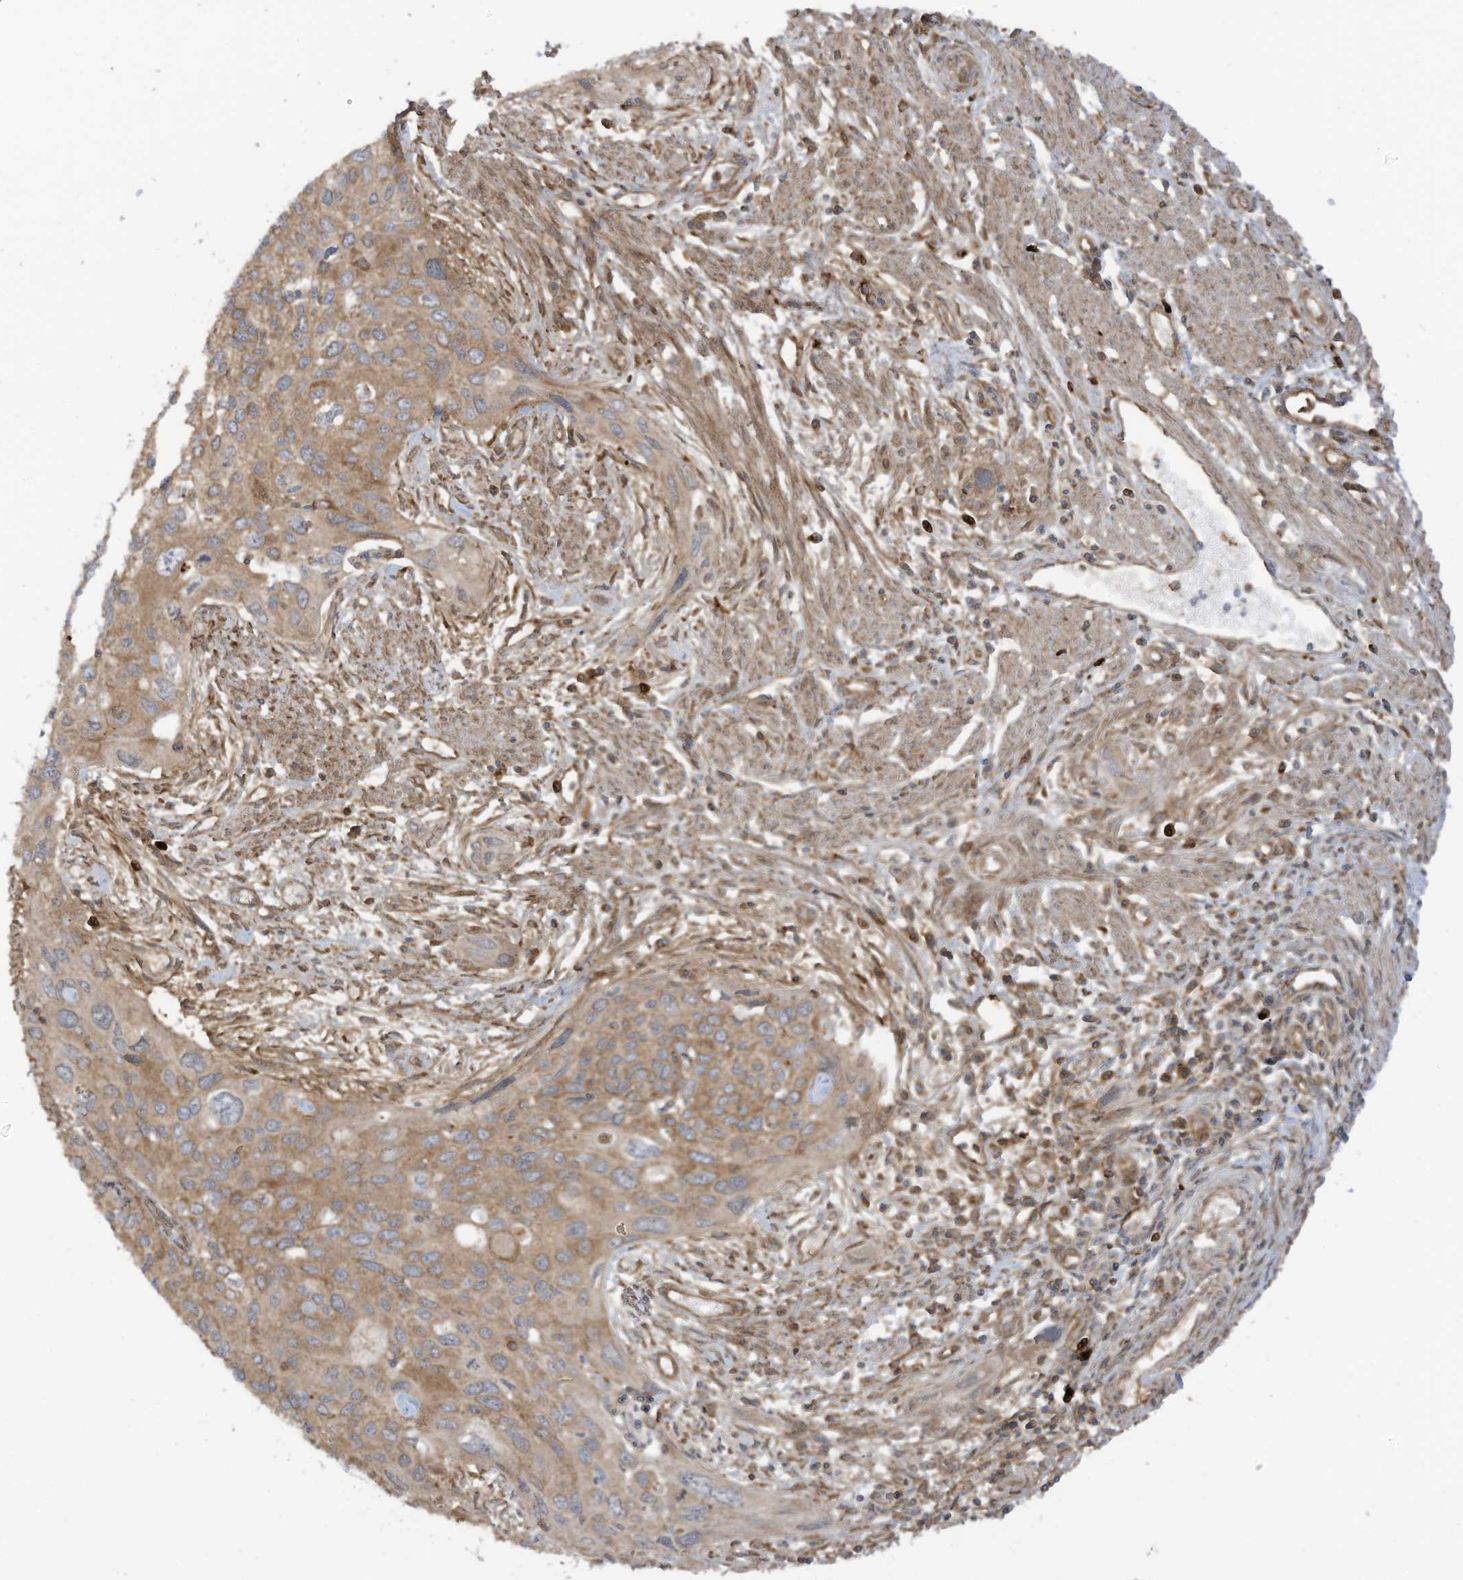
{"staining": {"intensity": "moderate", "quantity": ">75%", "location": "cytoplasmic/membranous"}, "tissue": "cervical cancer", "cell_type": "Tumor cells", "image_type": "cancer", "snomed": [{"axis": "morphology", "description": "Squamous cell carcinoma, NOS"}, {"axis": "topography", "description": "Cervix"}], "caption": "IHC of human cervical cancer shows medium levels of moderate cytoplasmic/membranous positivity in about >75% of tumor cells.", "gene": "REPS1", "patient": {"sex": "female", "age": 55}}